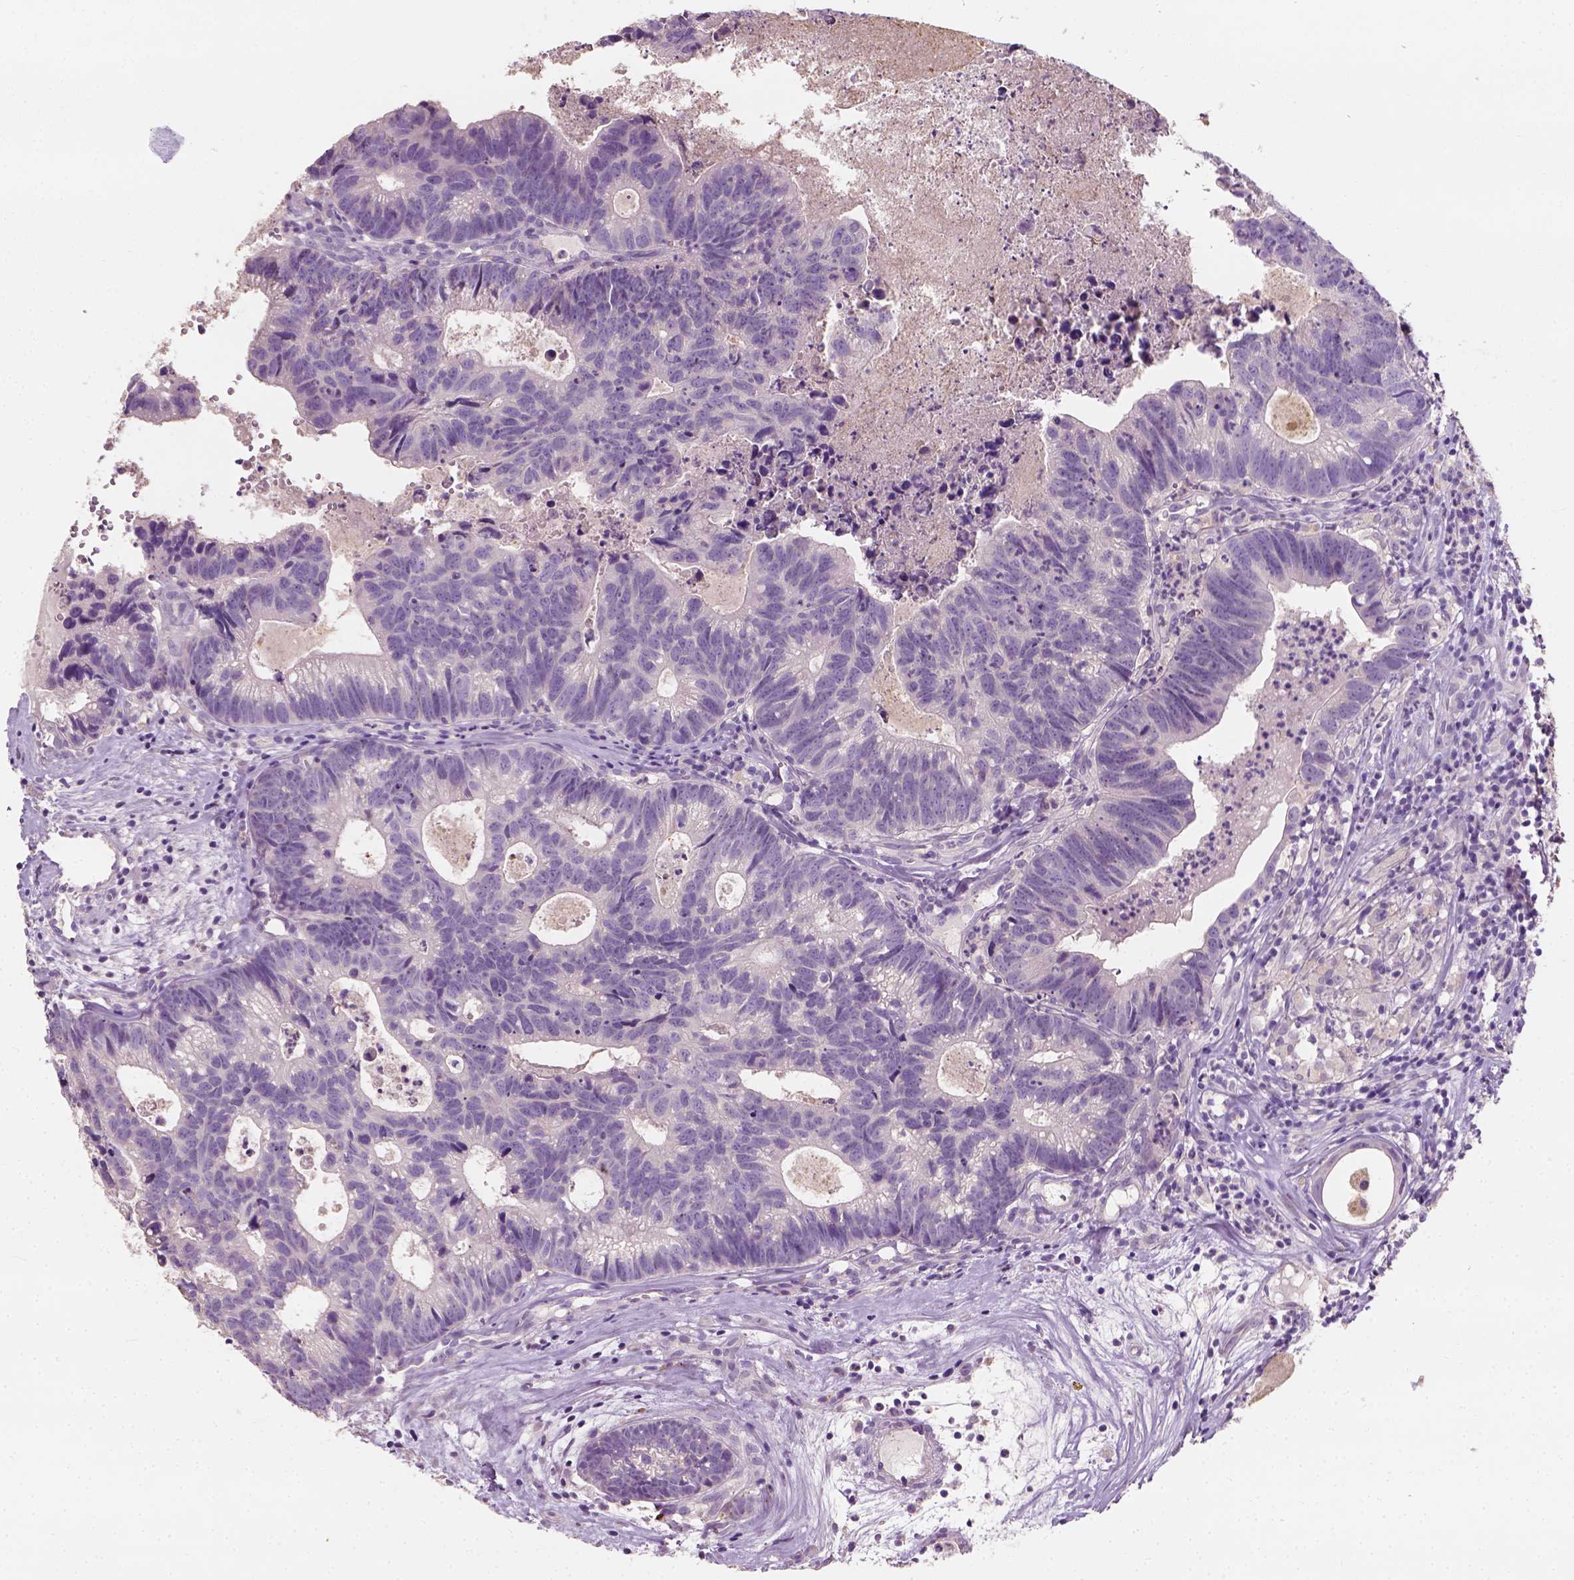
{"staining": {"intensity": "negative", "quantity": "none", "location": "none"}, "tissue": "head and neck cancer", "cell_type": "Tumor cells", "image_type": "cancer", "snomed": [{"axis": "morphology", "description": "Adenocarcinoma, NOS"}, {"axis": "topography", "description": "Head-Neck"}], "caption": "The micrograph exhibits no significant positivity in tumor cells of head and neck cancer (adenocarcinoma). The staining is performed using DAB (3,3'-diaminobenzidine) brown chromogen with nuclei counter-stained in using hematoxylin.", "gene": "DHCR24", "patient": {"sex": "male", "age": 62}}